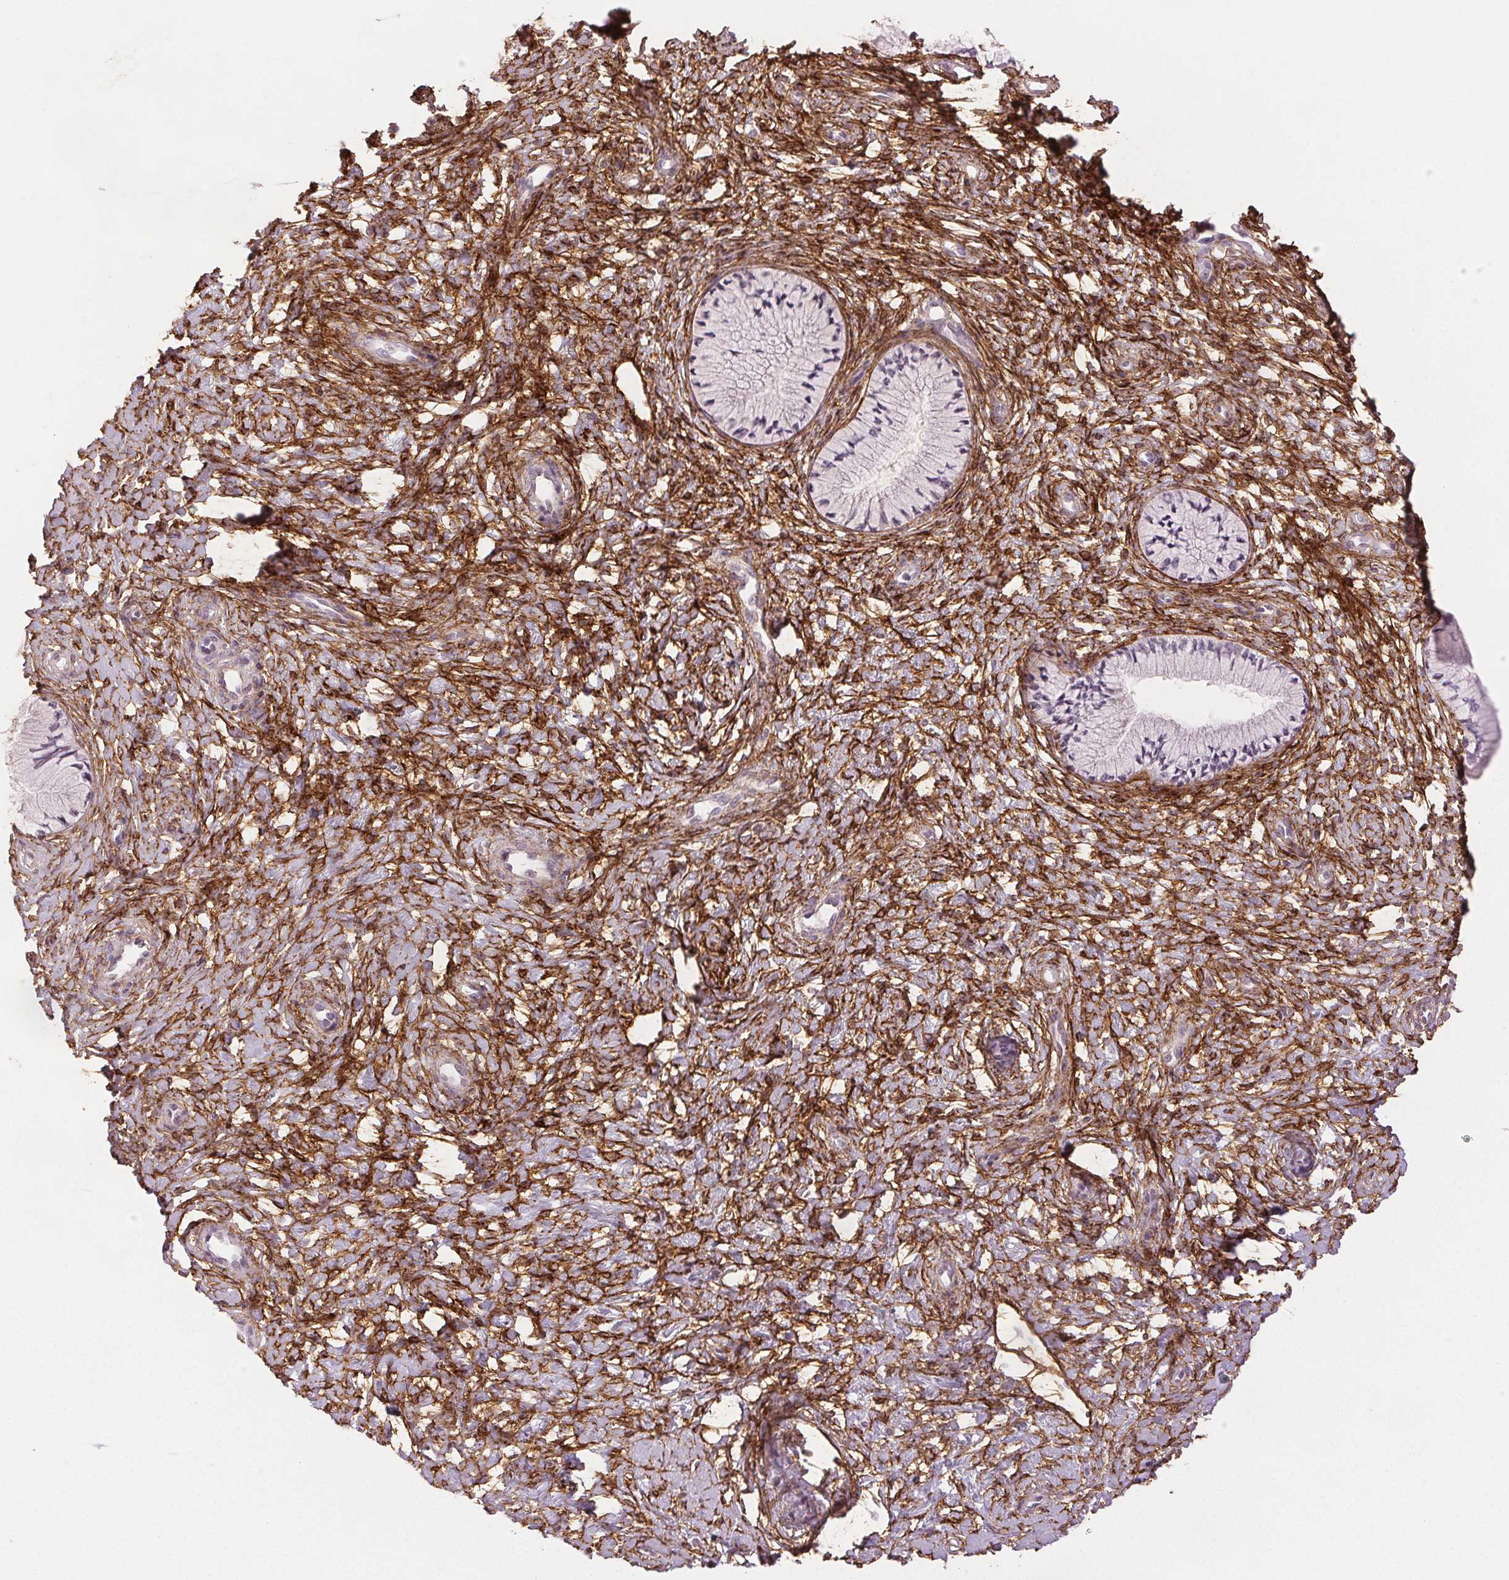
{"staining": {"intensity": "negative", "quantity": "none", "location": "none"}, "tissue": "cervix", "cell_type": "Glandular cells", "image_type": "normal", "snomed": [{"axis": "morphology", "description": "Normal tissue, NOS"}, {"axis": "topography", "description": "Cervix"}], "caption": "This micrograph is of normal cervix stained with immunohistochemistry to label a protein in brown with the nuclei are counter-stained blue. There is no staining in glandular cells.", "gene": "FBN1", "patient": {"sex": "female", "age": 37}}